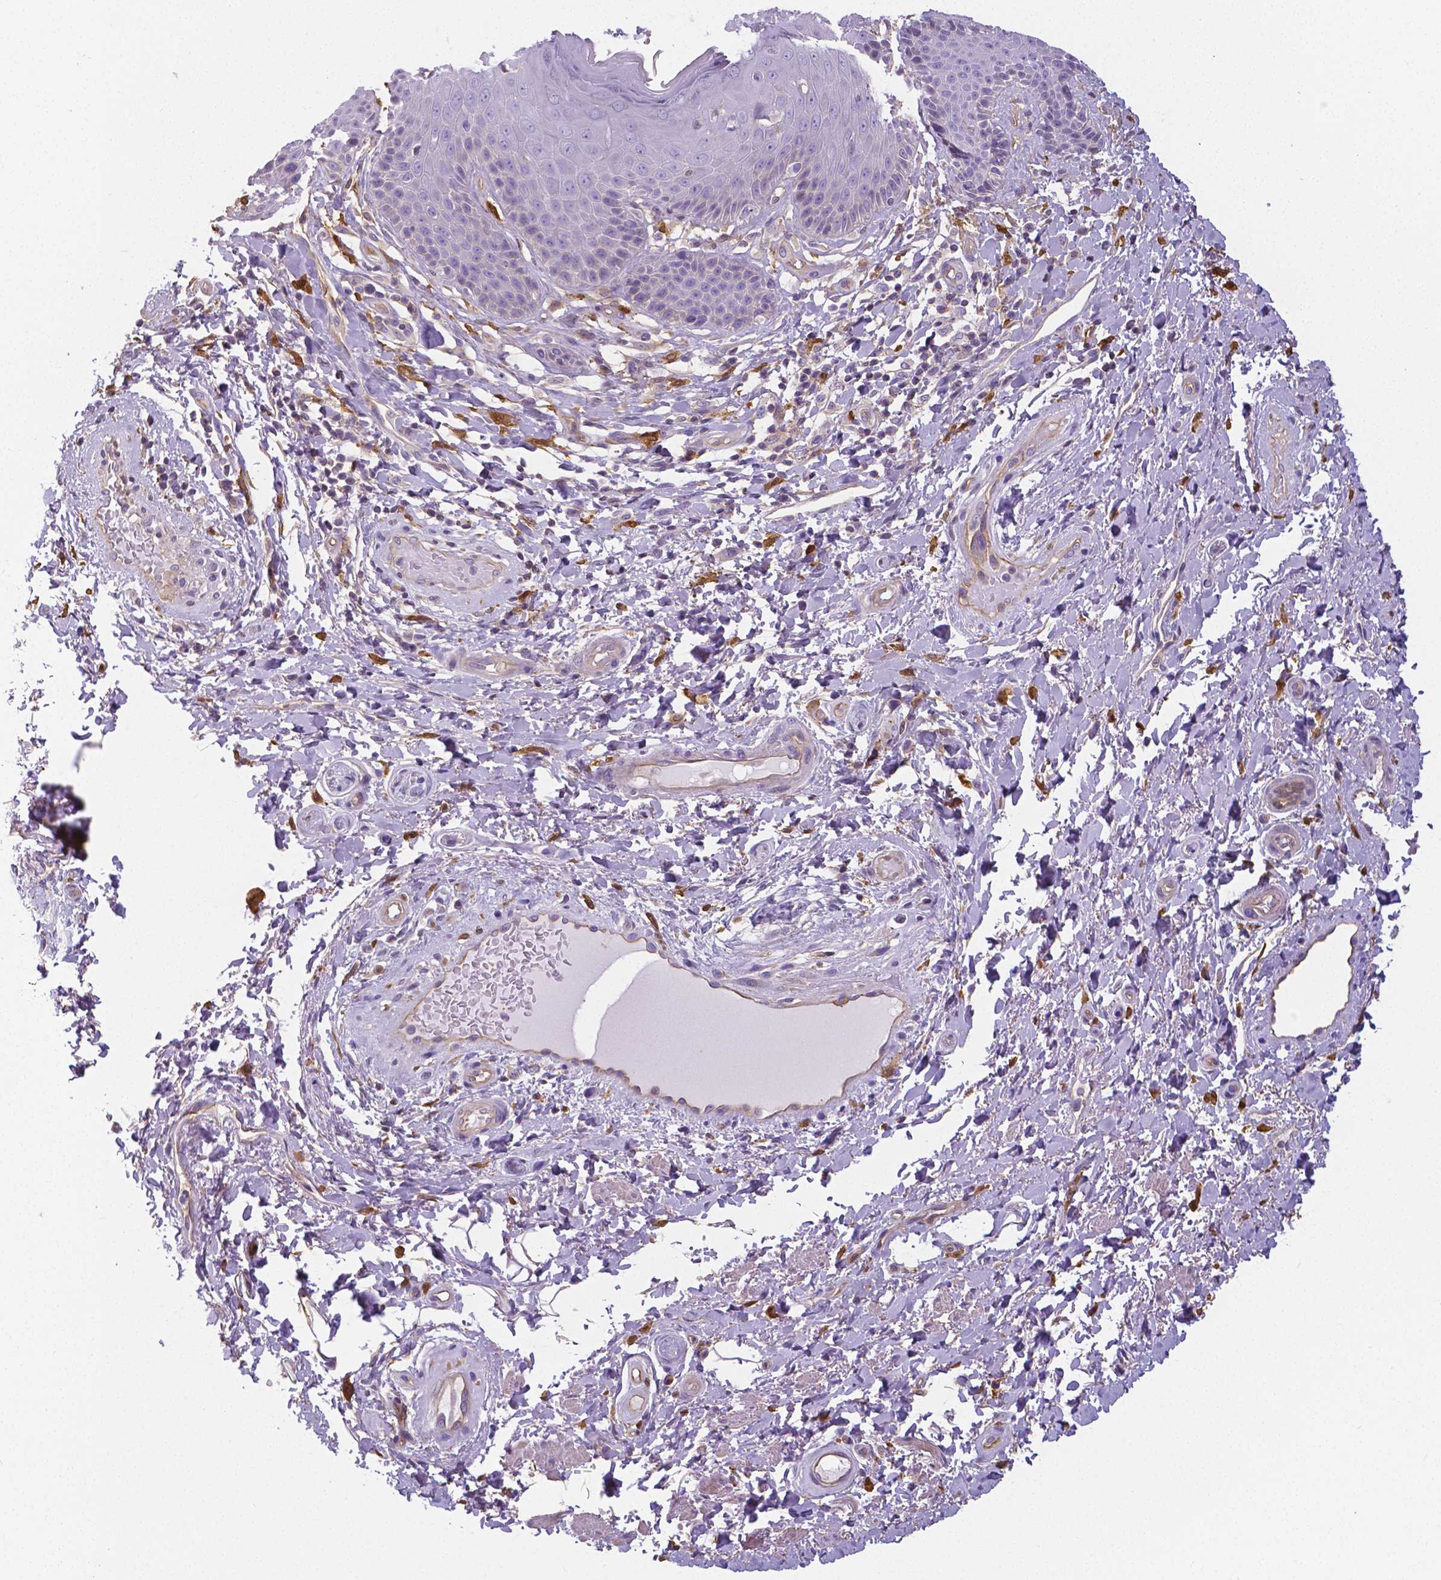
{"staining": {"intensity": "negative", "quantity": "none", "location": "none"}, "tissue": "skin", "cell_type": "Epidermal cells", "image_type": "normal", "snomed": [{"axis": "morphology", "description": "Normal tissue, NOS"}, {"axis": "topography", "description": "Anal"}, {"axis": "topography", "description": "Peripheral nerve tissue"}], "caption": "The histopathology image exhibits no staining of epidermal cells in normal skin.", "gene": "CRMP1", "patient": {"sex": "male", "age": 51}}